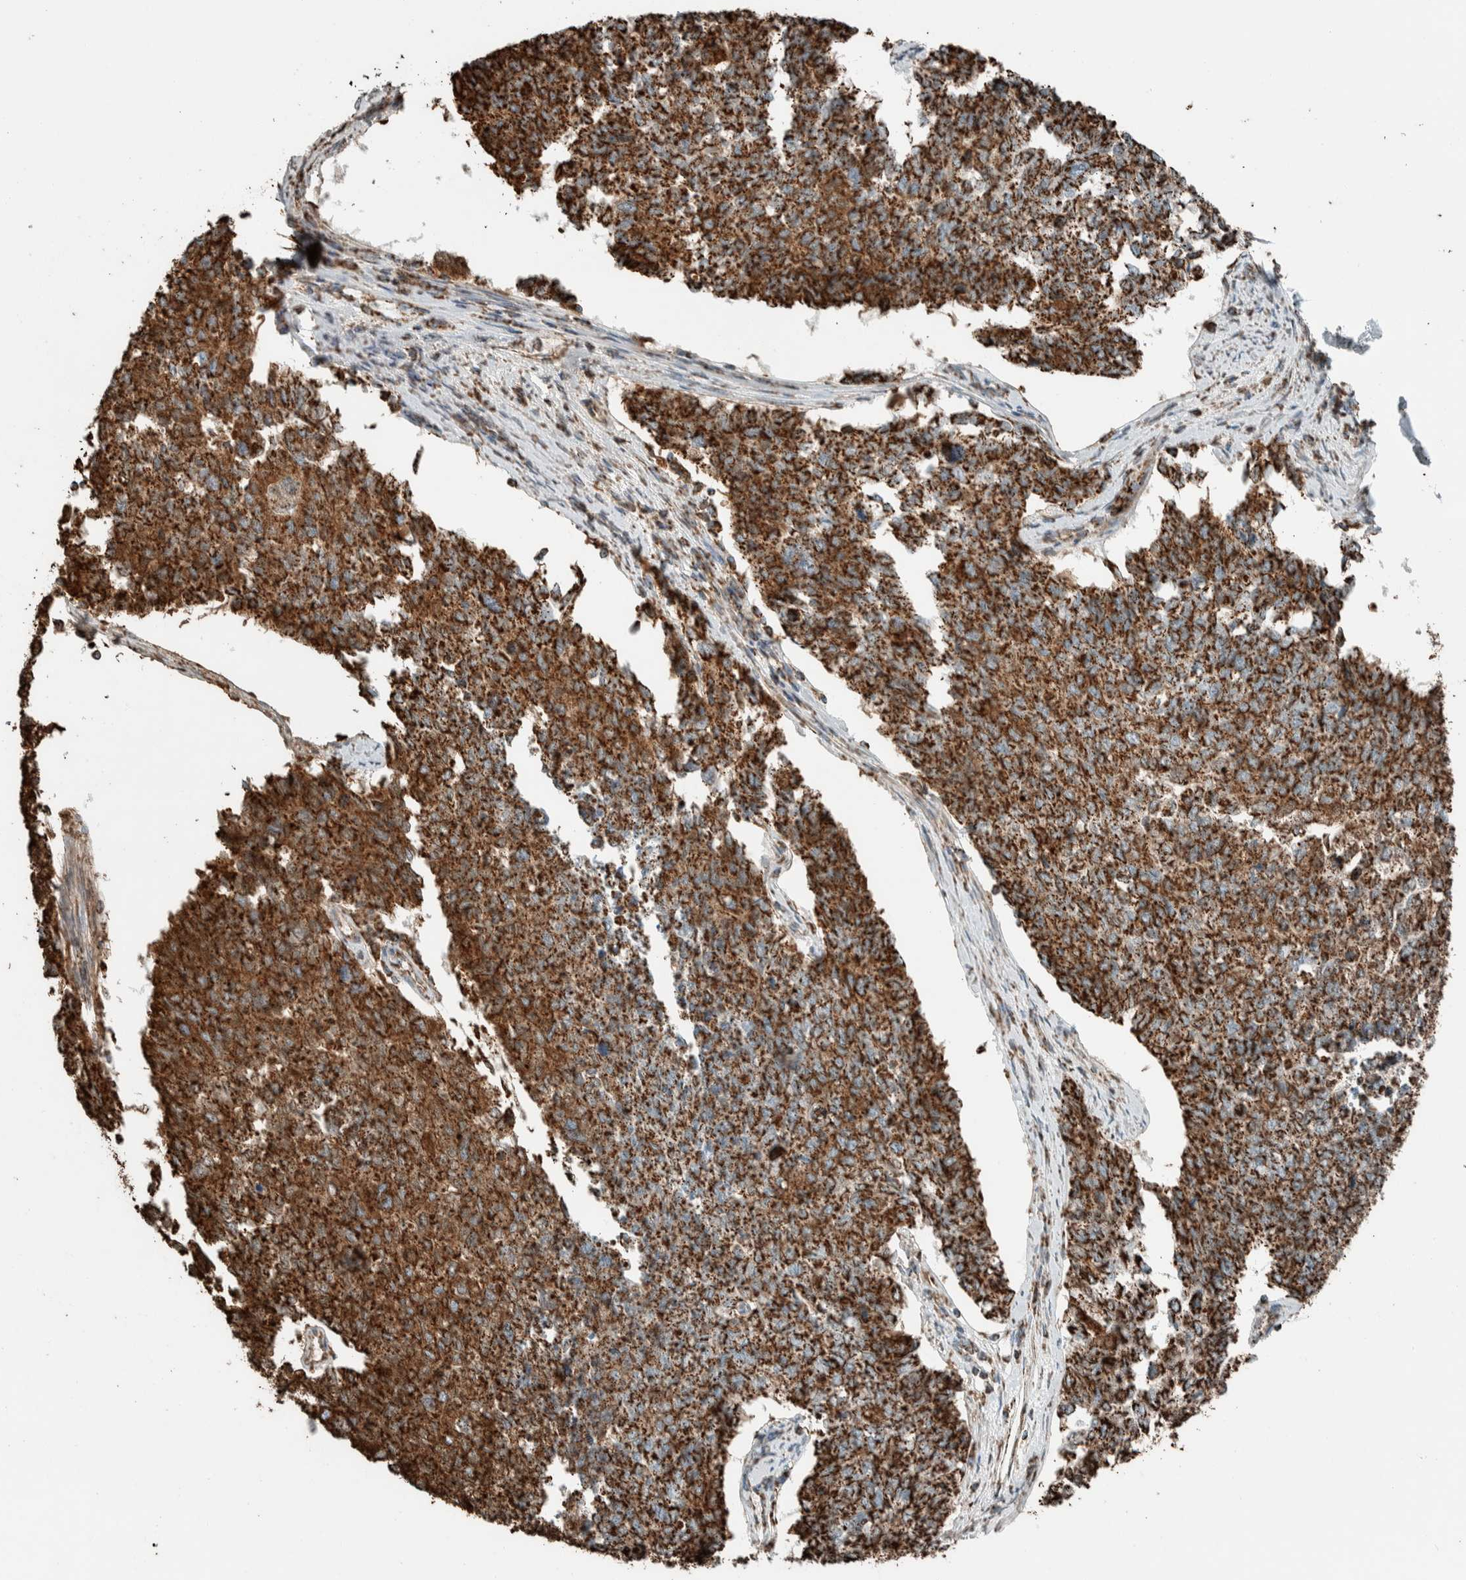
{"staining": {"intensity": "strong", "quantity": ">75%", "location": "cytoplasmic/membranous"}, "tissue": "cervical cancer", "cell_type": "Tumor cells", "image_type": "cancer", "snomed": [{"axis": "morphology", "description": "Squamous cell carcinoma, NOS"}, {"axis": "topography", "description": "Cervix"}], "caption": "Strong cytoplasmic/membranous expression is appreciated in approximately >75% of tumor cells in squamous cell carcinoma (cervical). (IHC, brightfield microscopy, high magnification).", "gene": "ZNF454", "patient": {"sex": "female", "age": 63}}